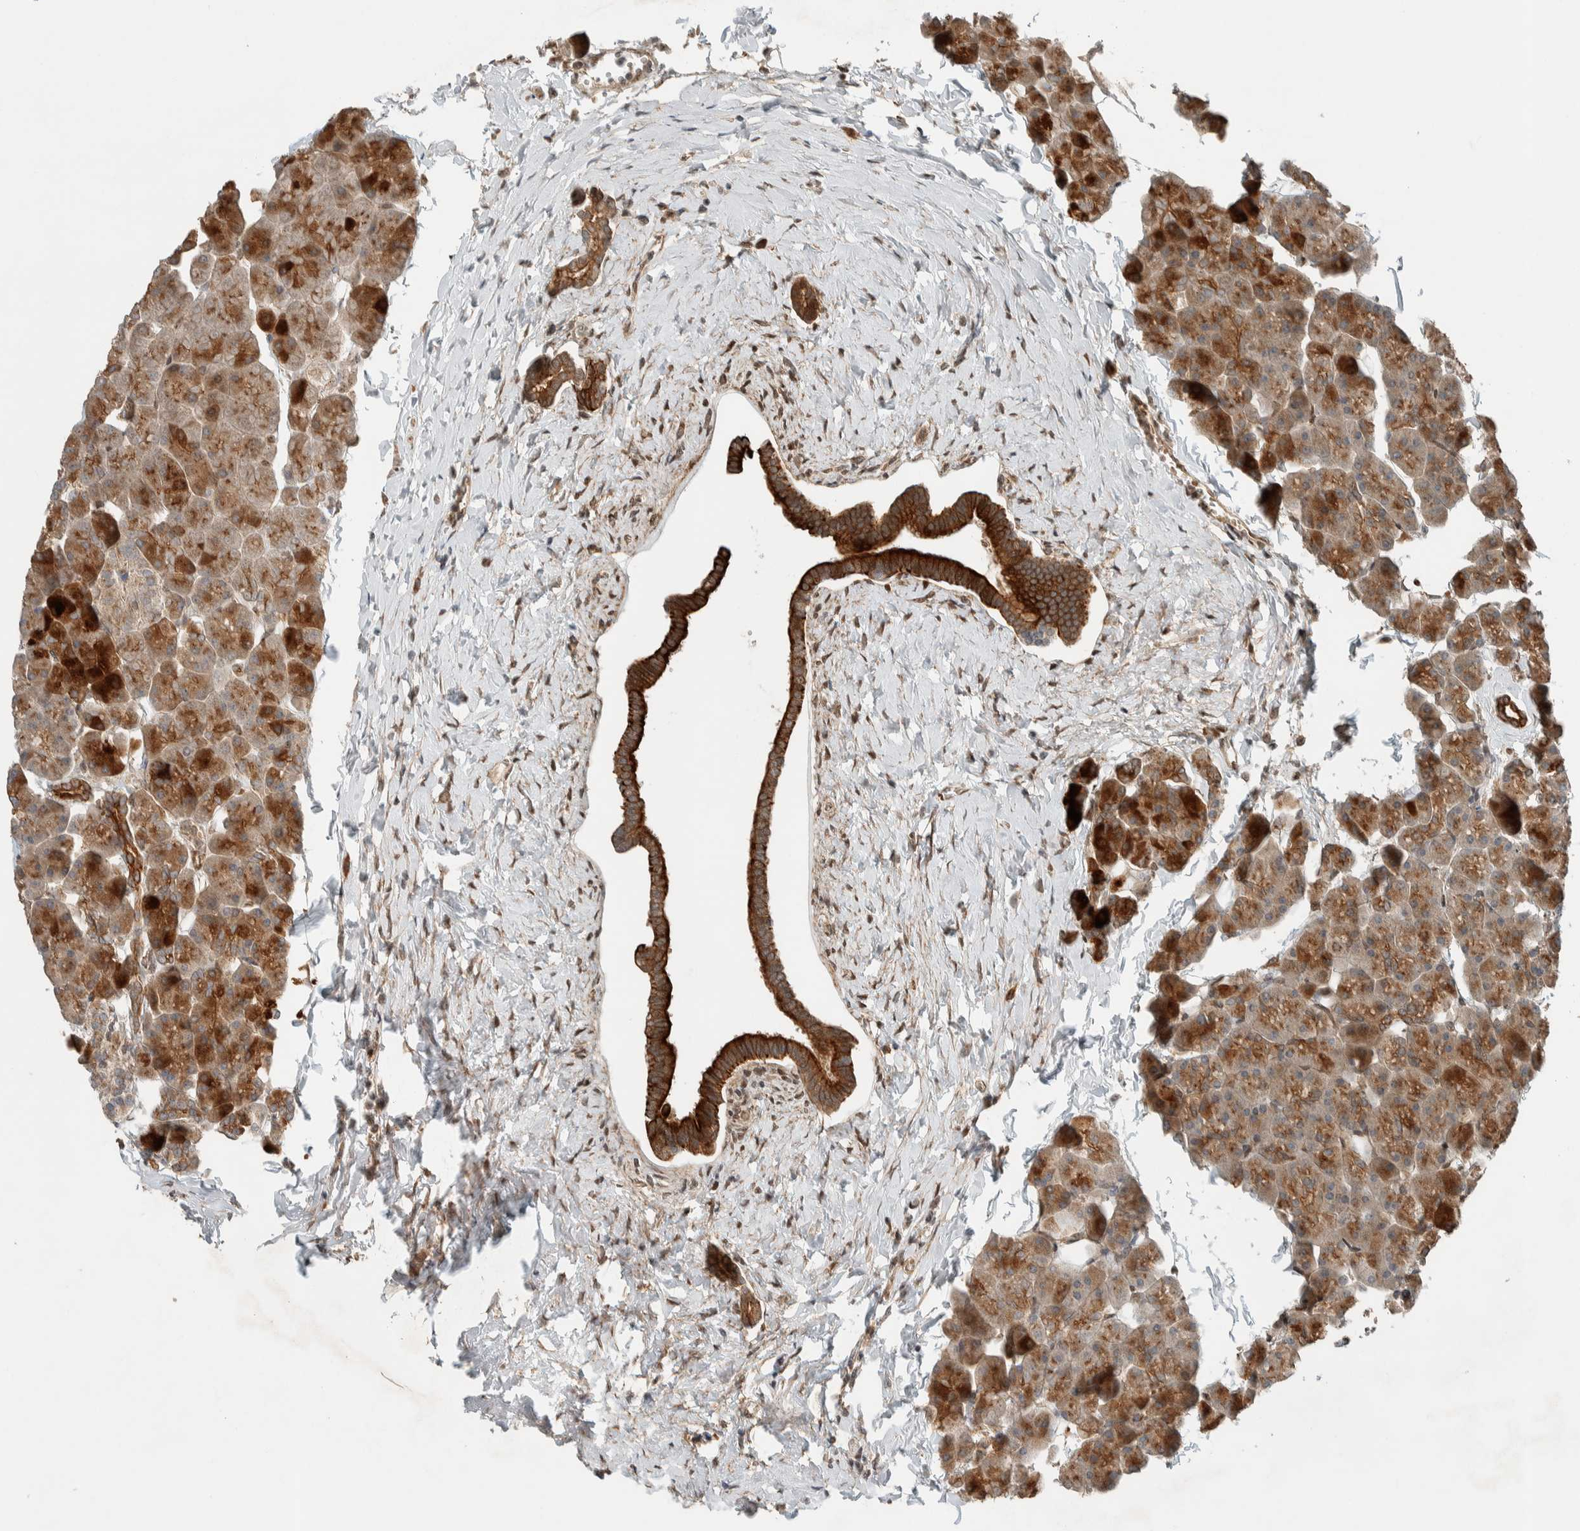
{"staining": {"intensity": "strong", "quantity": "25%-75%", "location": "cytoplasmic/membranous"}, "tissue": "pancreas", "cell_type": "Exocrine glandular cells", "image_type": "normal", "snomed": [{"axis": "morphology", "description": "Normal tissue, NOS"}, {"axis": "topography", "description": "Pancreas"}], "caption": "Protein analysis of normal pancreas shows strong cytoplasmic/membranous expression in approximately 25%-75% of exocrine glandular cells. (DAB (3,3'-diaminobenzidine) IHC with brightfield microscopy, high magnification).", "gene": "STXBP4", "patient": {"sex": "male", "age": 35}}